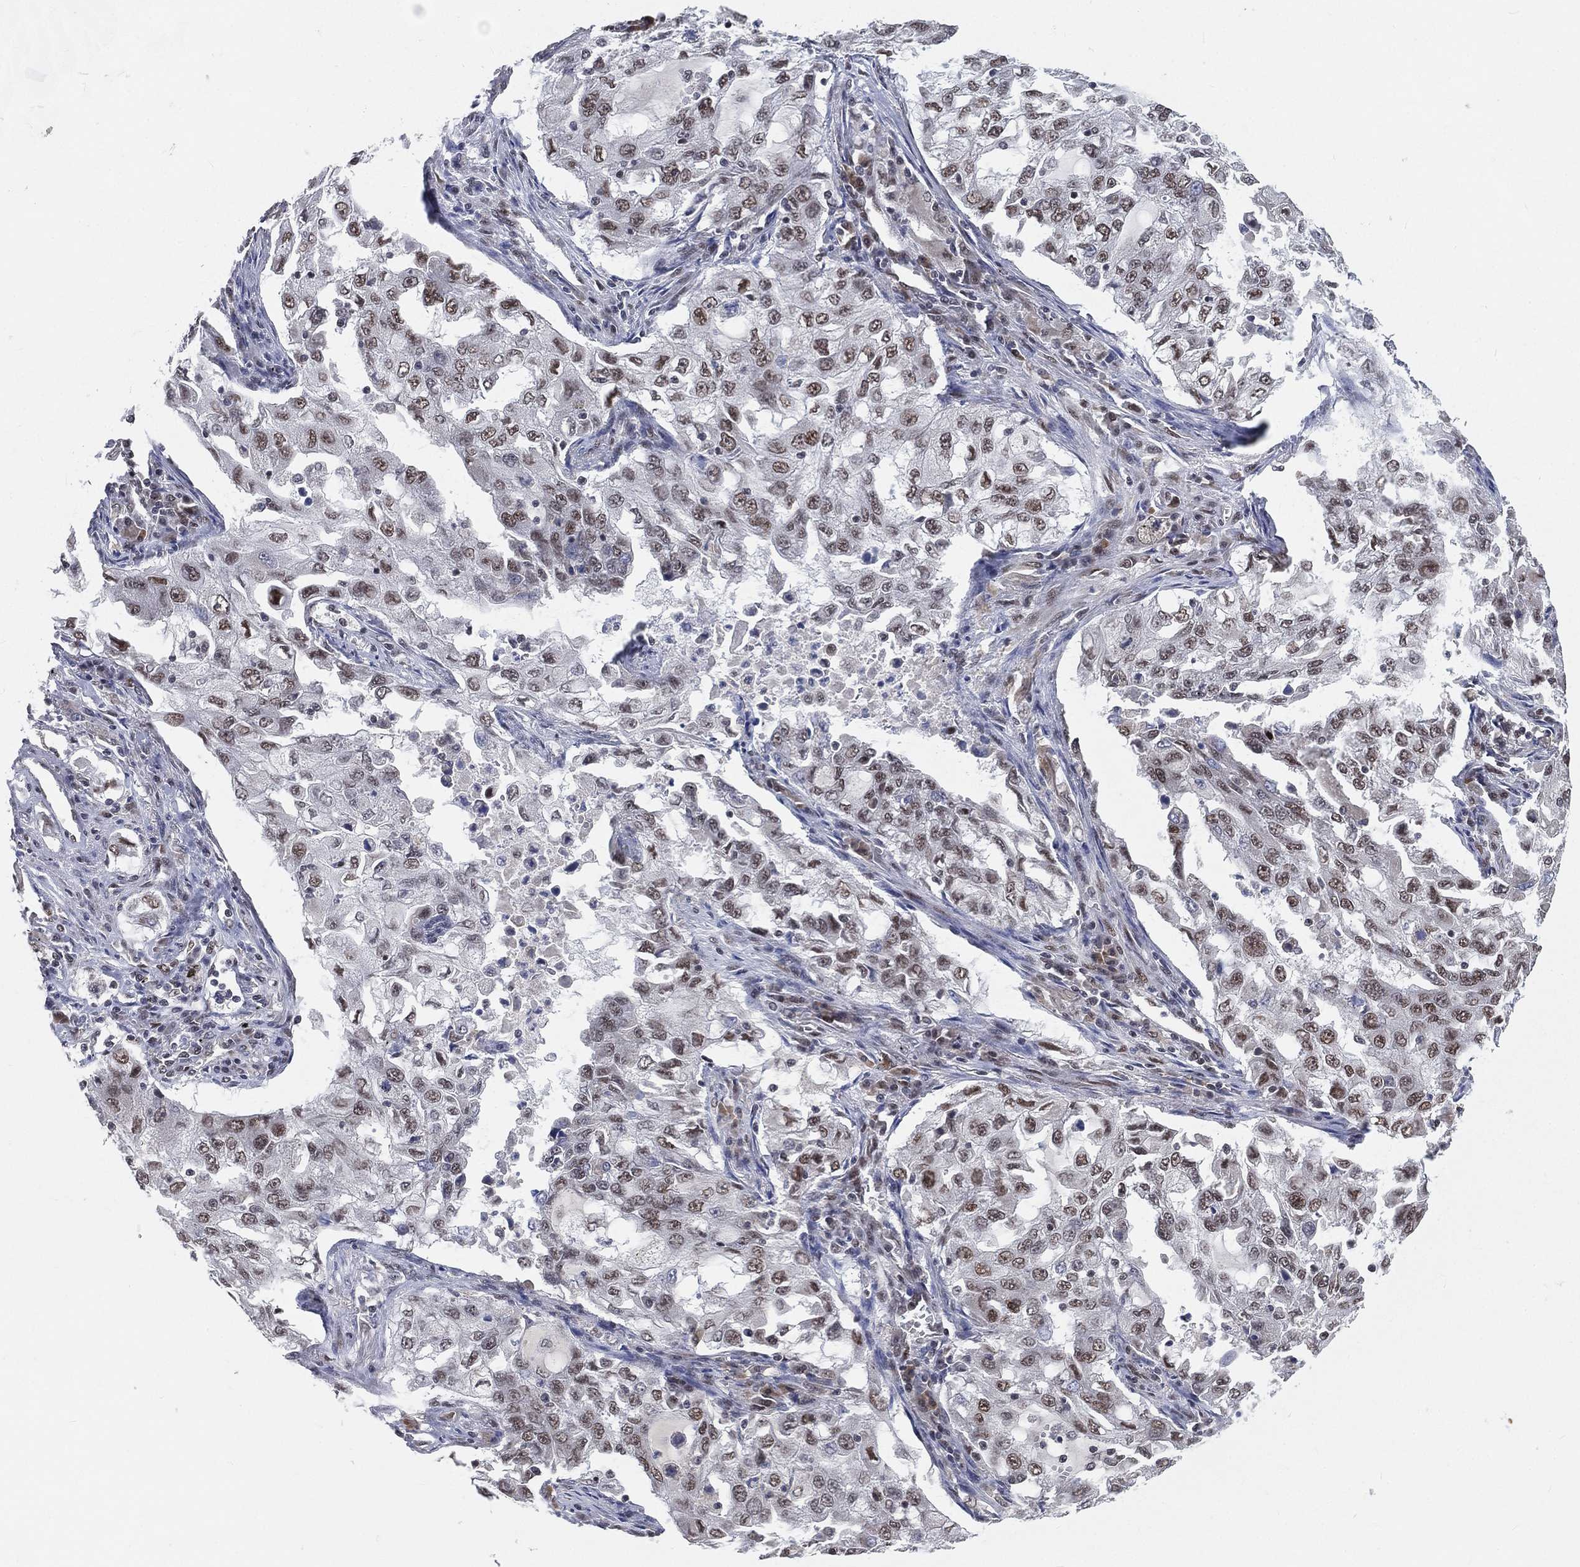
{"staining": {"intensity": "moderate", "quantity": ">75%", "location": "nuclear"}, "tissue": "lung cancer", "cell_type": "Tumor cells", "image_type": "cancer", "snomed": [{"axis": "morphology", "description": "Adenocarcinoma, NOS"}, {"axis": "topography", "description": "Lung"}], "caption": "Lung cancer stained with IHC exhibits moderate nuclear expression in approximately >75% of tumor cells. The protein of interest is stained brown, and the nuclei are stained in blue (DAB (3,3'-diaminobenzidine) IHC with brightfield microscopy, high magnification).", "gene": "YLPM1", "patient": {"sex": "female", "age": 61}}